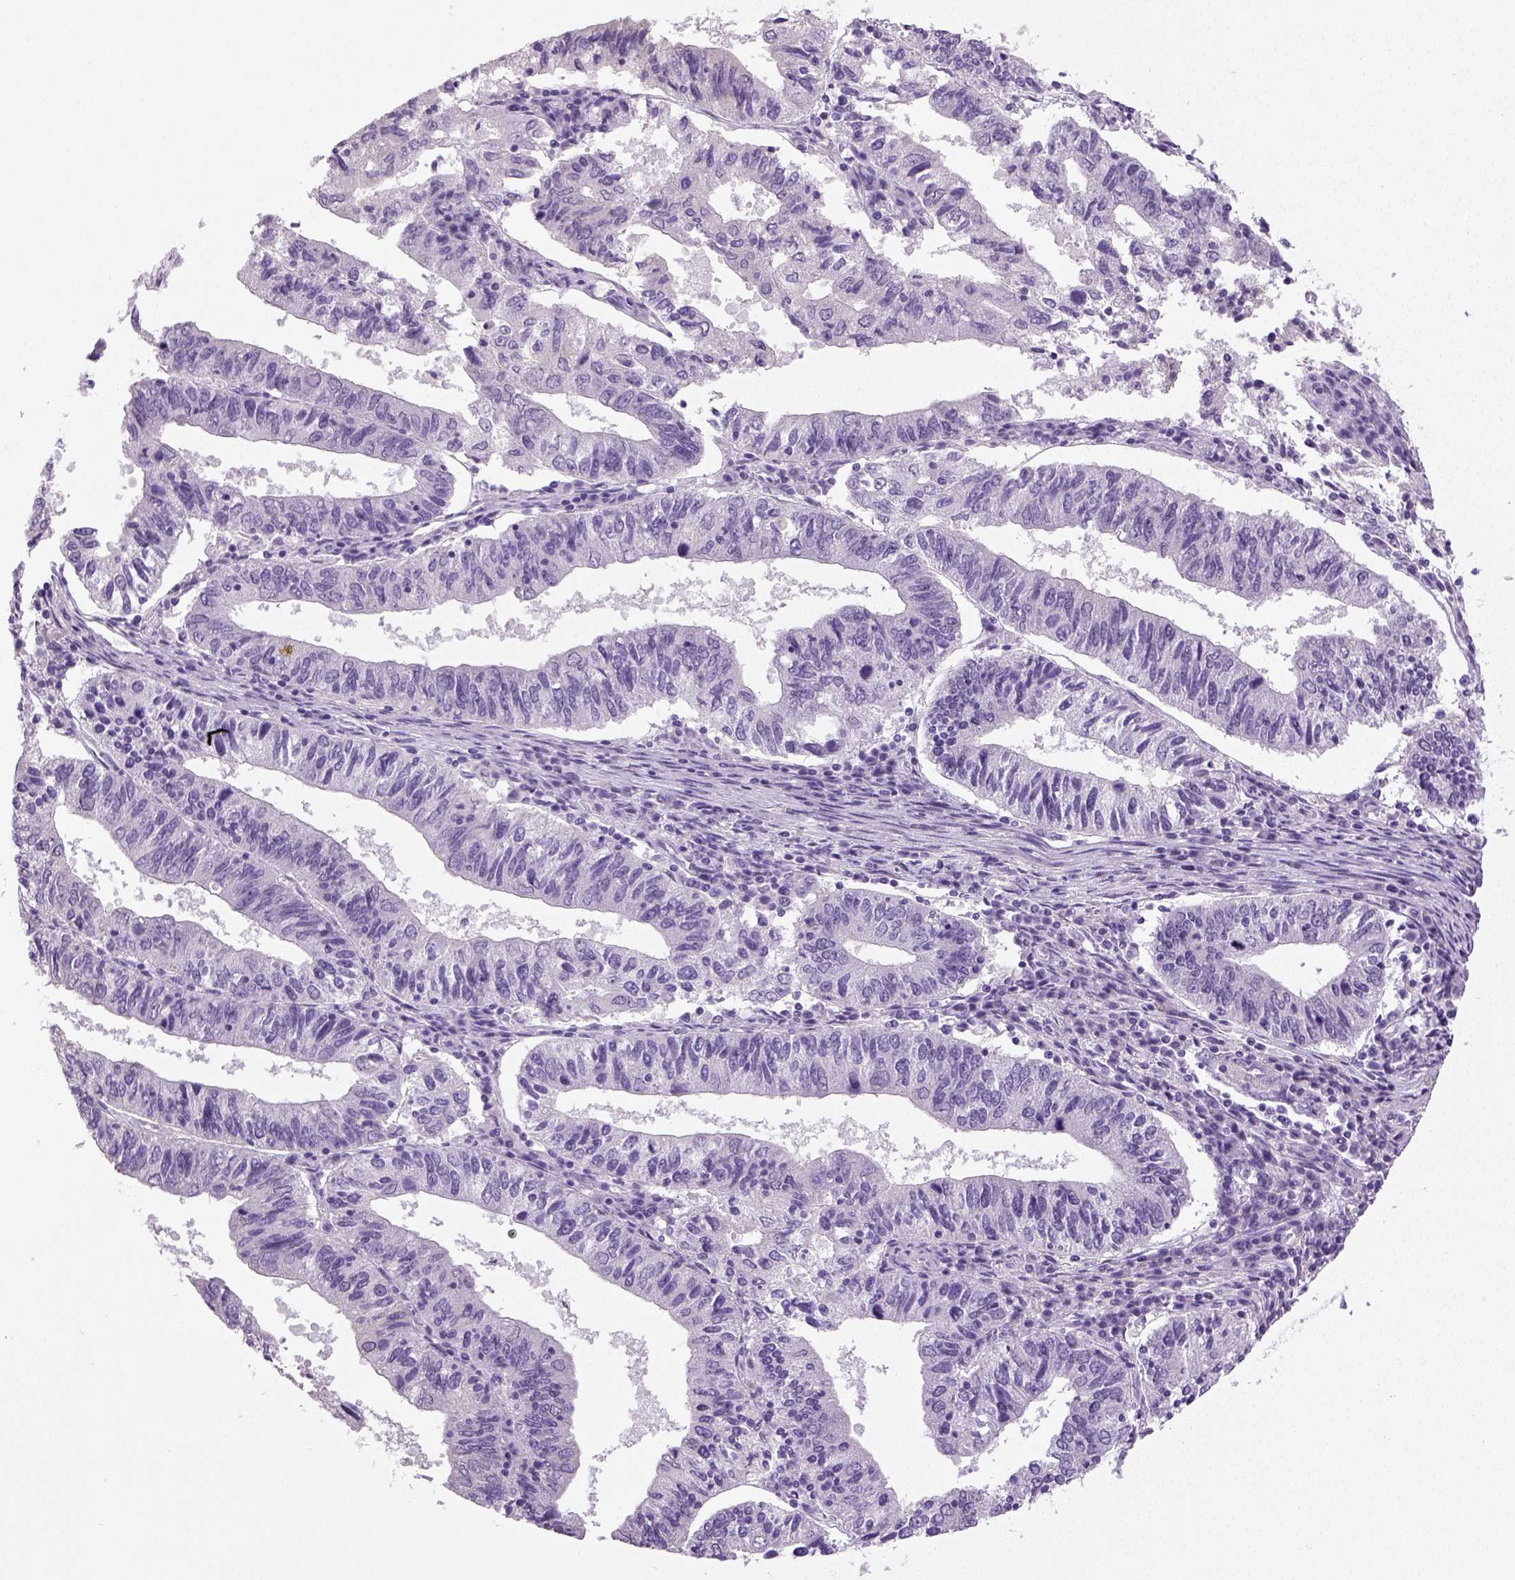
{"staining": {"intensity": "negative", "quantity": "none", "location": "none"}, "tissue": "endometrial cancer", "cell_type": "Tumor cells", "image_type": "cancer", "snomed": [{"axis": "morphology", "description": "Adenocarcinoma, NOS"}, {"axis": "topography", "description": "Endometrium"}], "caption": "DAB (3,3'-diaminobenzidine) immunohistochemical staining of human adenocarcinoma (endometrial) reveals no significant positivity in tumor cells.", "gene": "NECAB2", "patient": {"sex": "female", "age": 82}}